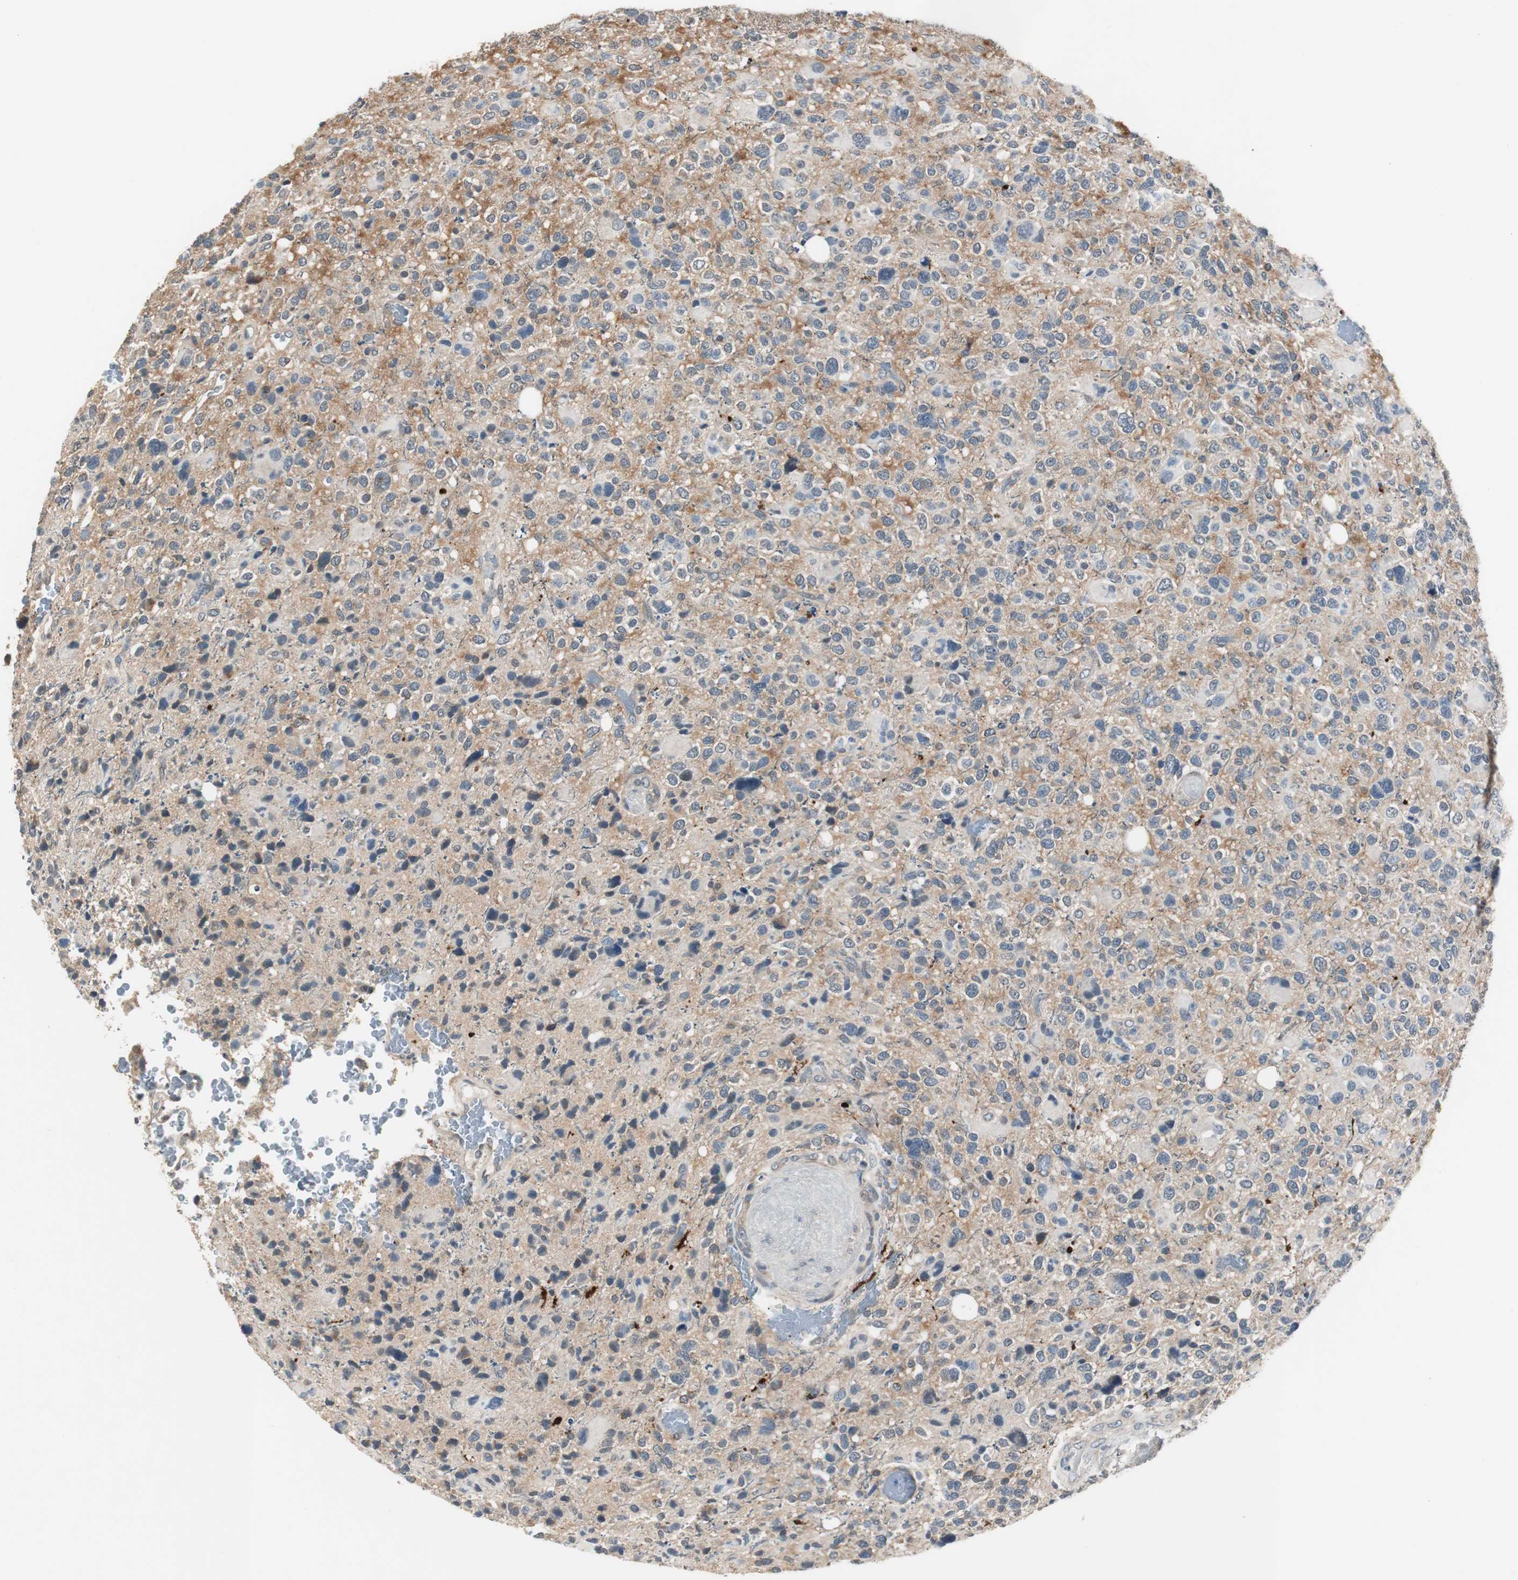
{"staining": {"intensity": "moderate", "quantity": "<25%", "location": "cytoplasmic/membranous"}, "tissue": "glioma", "cell_type": "Tumor cells", "image_type": "cancer", "snomed": [{"axis": "morphology", "description": "Glioma, malignant, High grade"}, {"axis": "topography", "description": "Brain"}], "caption": "Immunohistochemistry (IHC) image of glioma stained for a protein (brown), which exhibits low levels of moderate cytoplasmic/membranous positivity in about <25% of tumor cells.", "gene": "PTPRN2", "patient": {"sex": "male", "age": 48}}